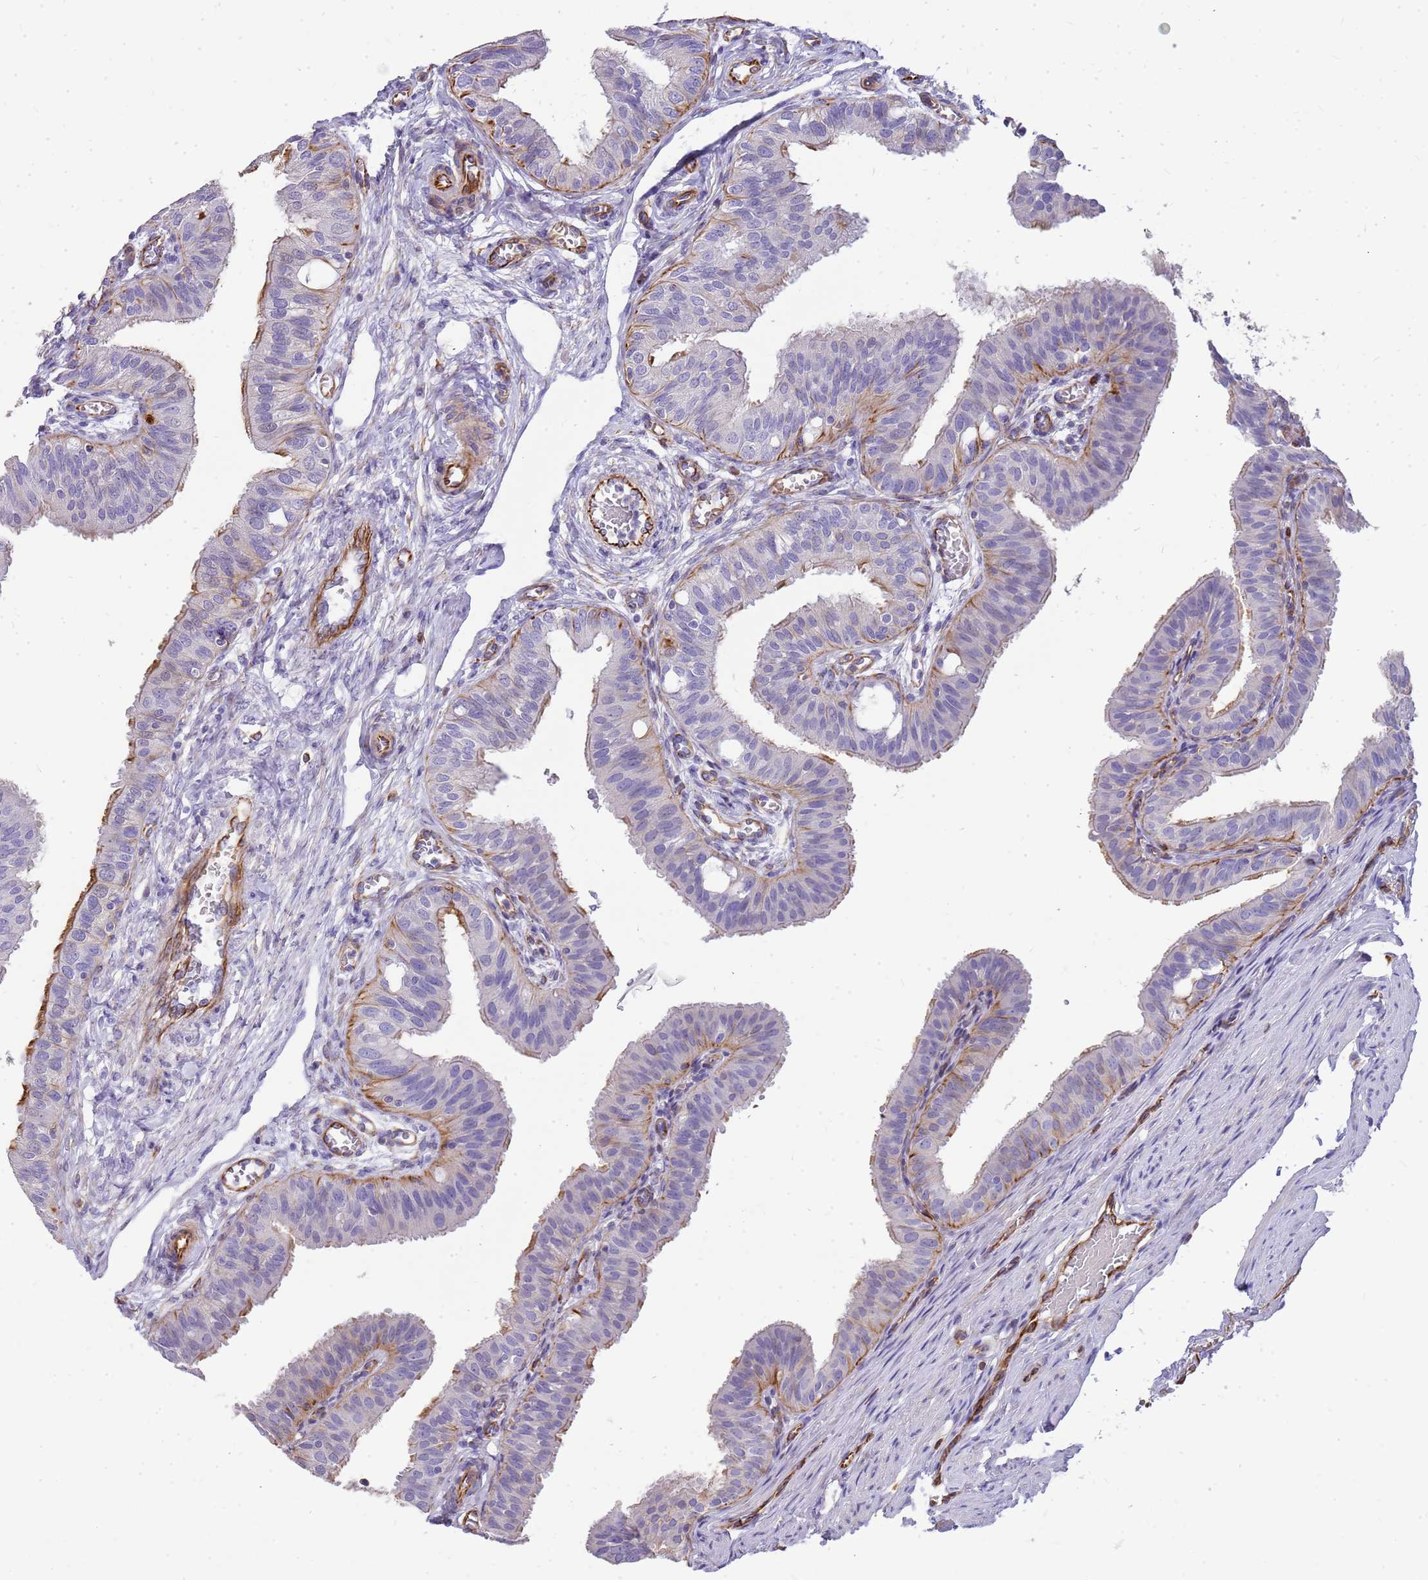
{"staining": {"intensity": "moderate", "quantity": "<25%", "location": "cytoplasmic/membranous"}, "tissue": "fallopian tube", "cell_type": "Glandular cells", "image_type": "normal", "snomed": [{"axis": "morphology", "description": "Normal tissue, NOS"}, {"axis": "topography", "description": "Fallopian tube"}, {"axis": "topography", "description": "Ovary"}], "caption": "This micrograph shows unremarkable fallopian tube stained with immunohistochemistry (IHC) to label a protein in brown. The cytoplasmic/membranous of glandular cells show moderate positivity for the protein. Nuclei are counter-stained blue.", "gene": "ZDHHC1", "patient": {"sex": "female", "age": 42}}